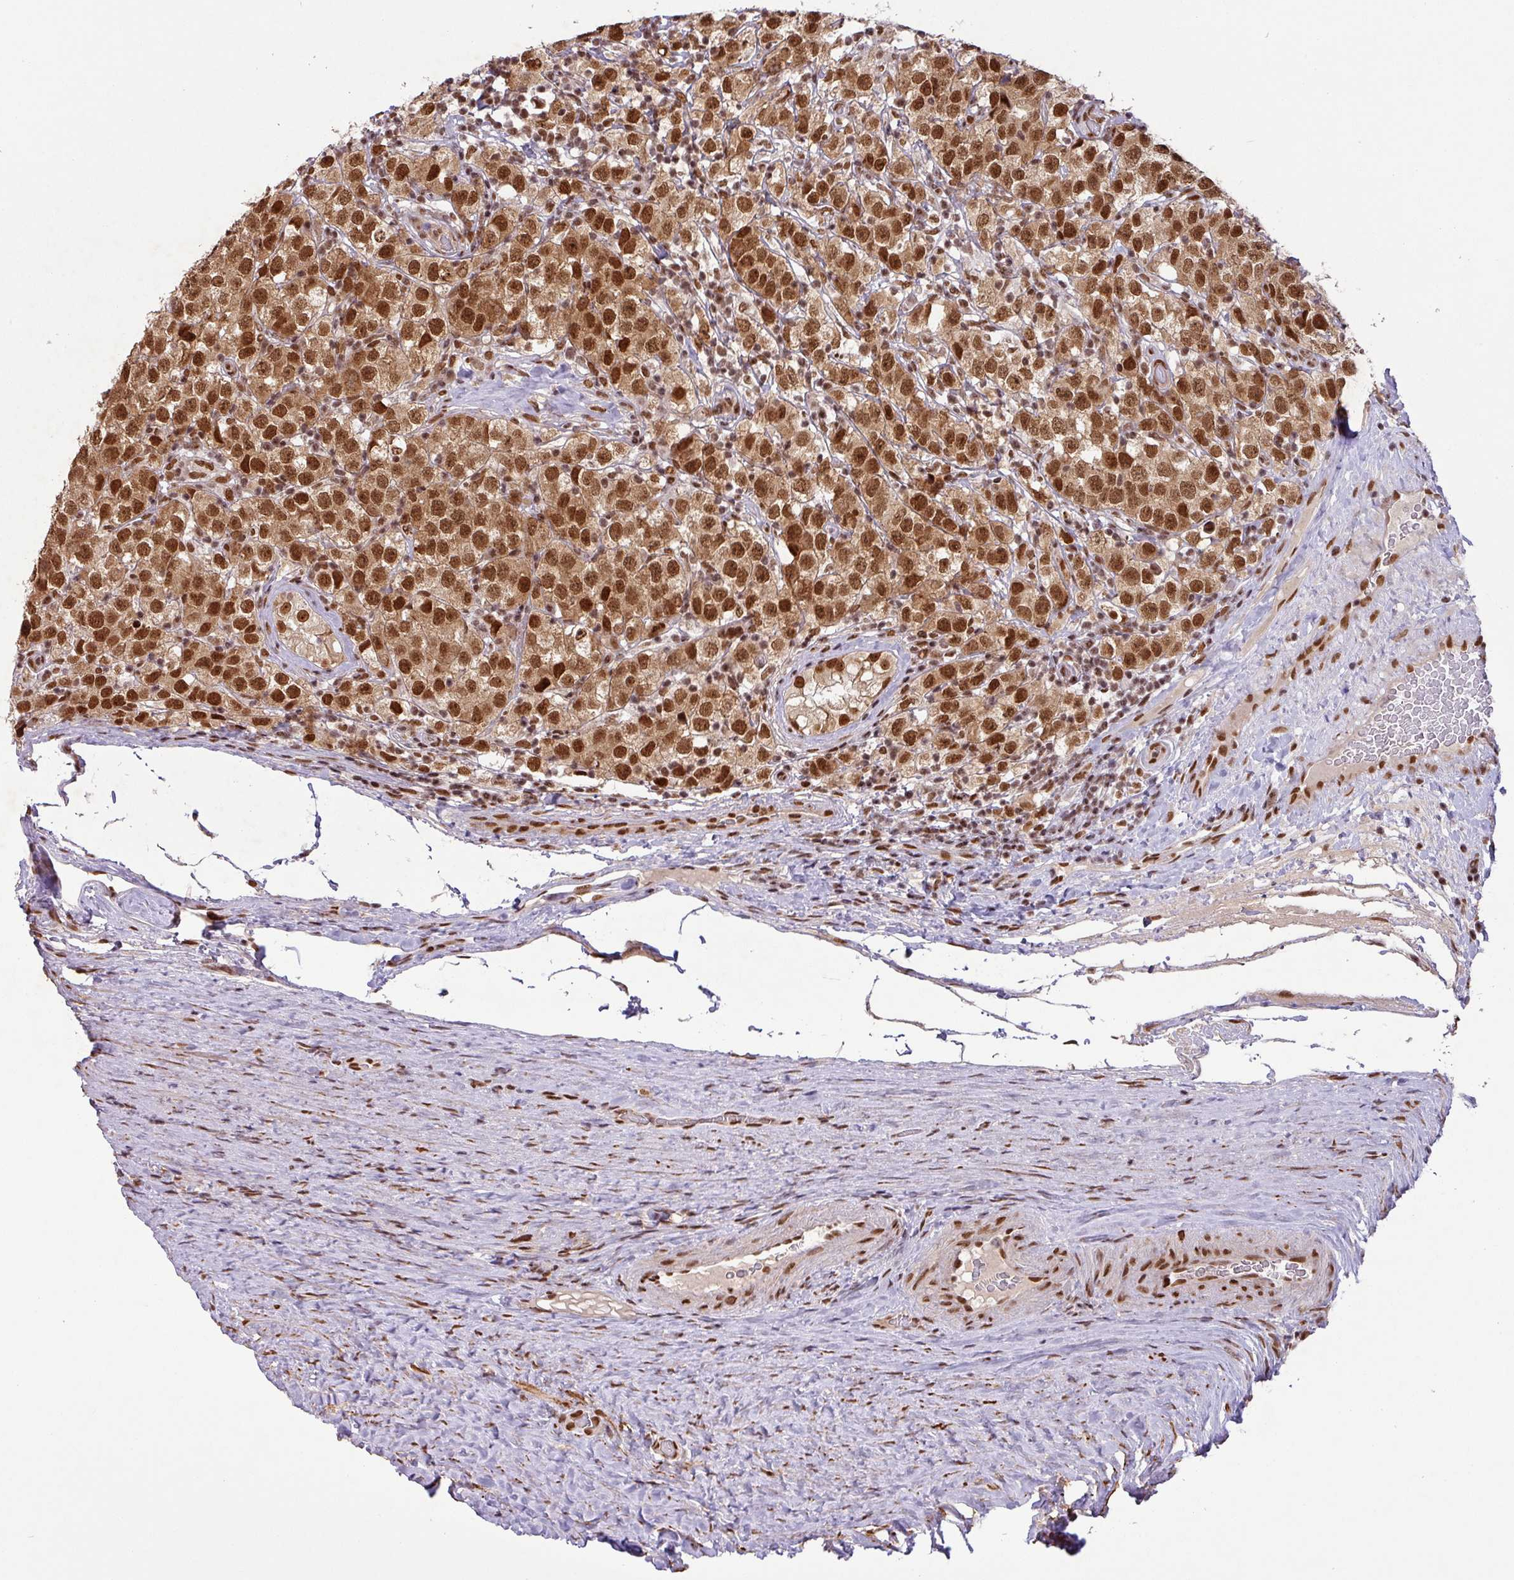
{"staining": {"intensity": "strong", "quantity": ">75%", "location": "cytoplasmic/membranous,nuclear"}, "tissue": "testis cancer", "cell_type": "Tumor cells", "image_type": "cancer", "snomed": [{"axis": "morphology", "description": "Seminoma, NOS"}, {"axis": "morphology", "description": "Carcinoma, Embryonal, NOS"}, {"axis": "topography", "description": "Testis"}], "caption": "The photomicrograph shows staining of embryonal carcinoma (testis), revealing strong cytoplasmic/membranous and nuclear protein expression (brown color) within tumor cells.", "gene": "SRSF2", "patient": {"sex": "male", "age": 41}}